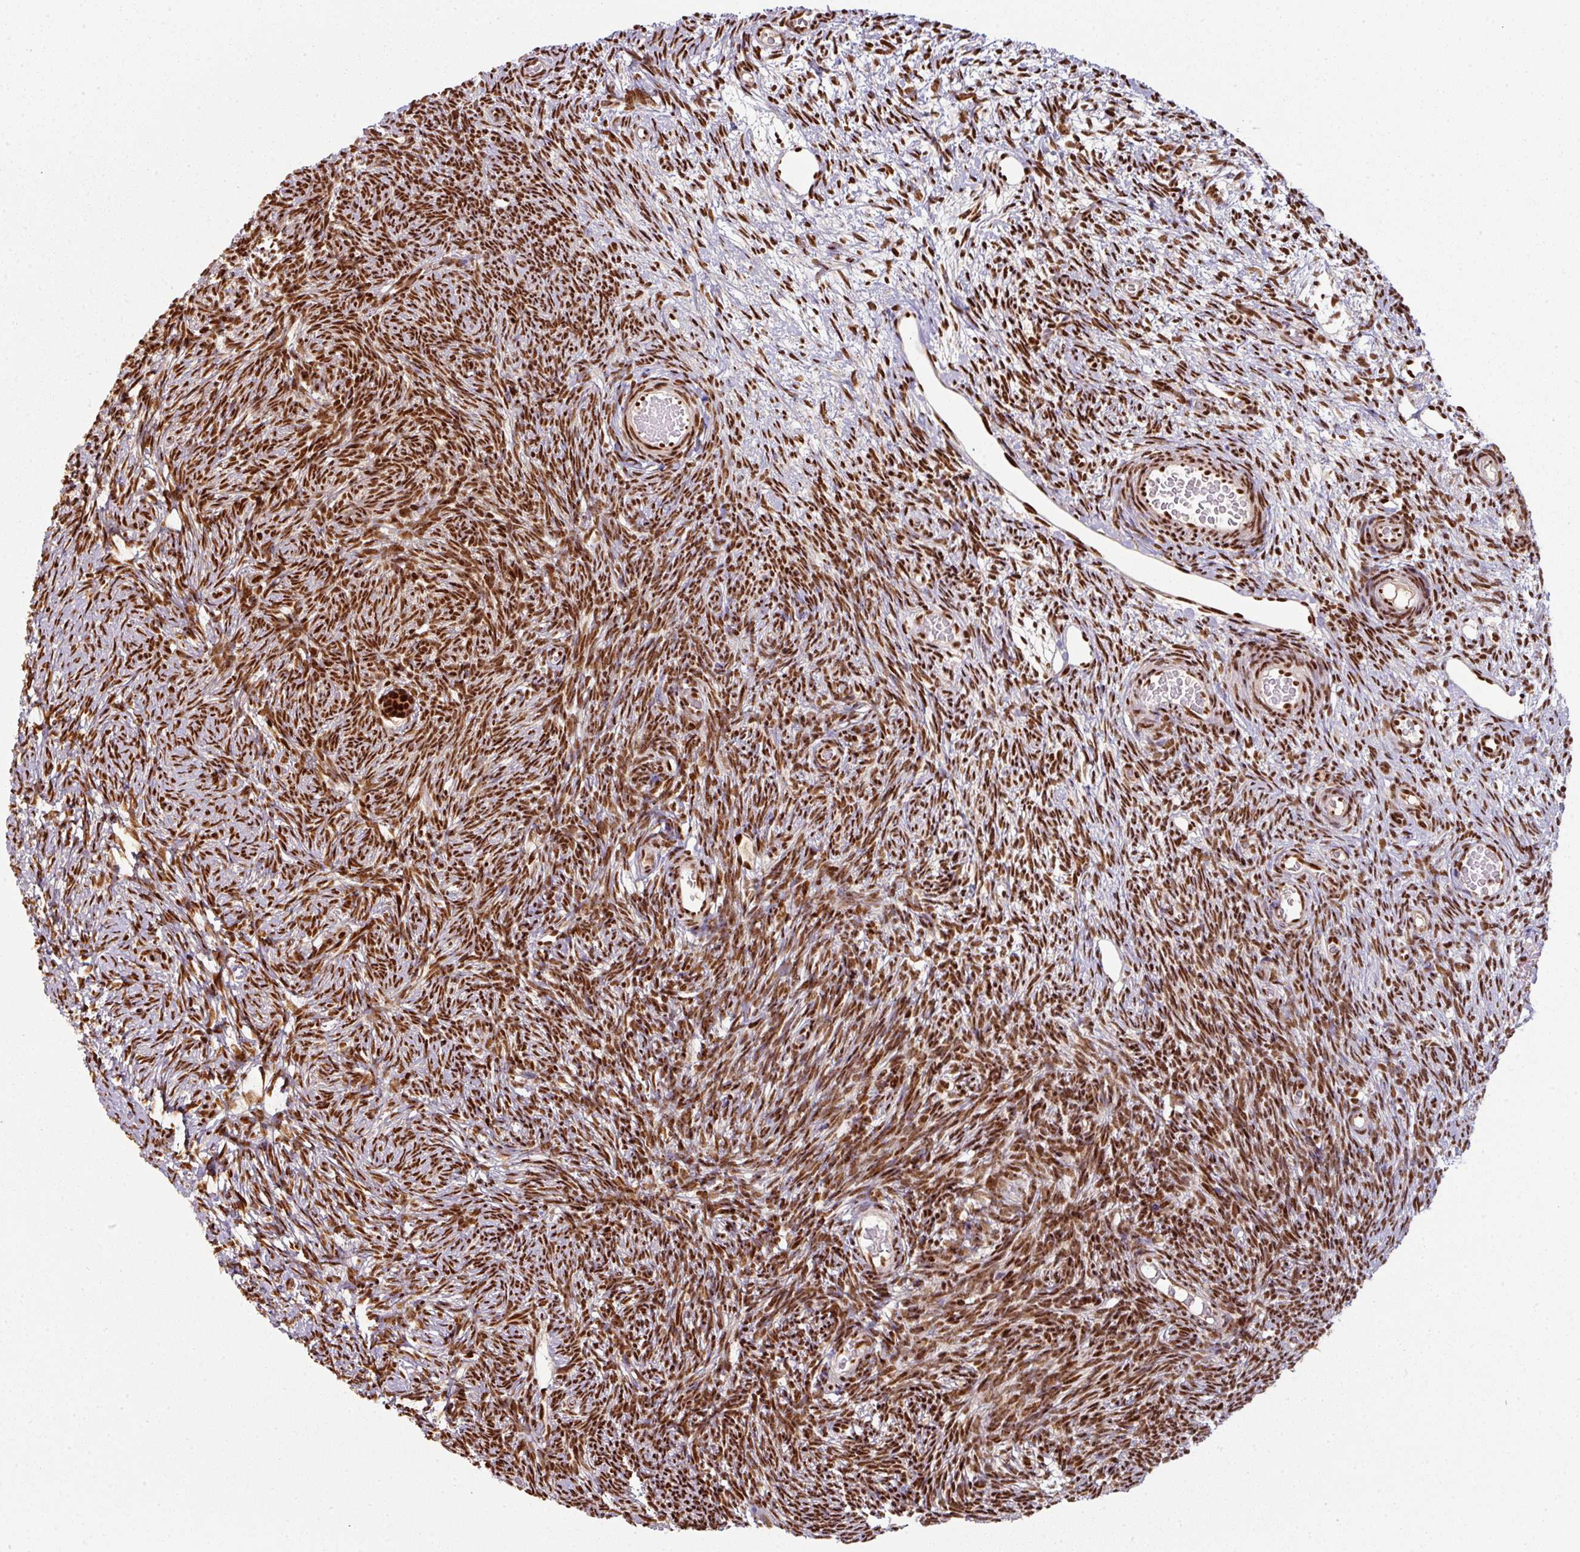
{"staining": {"intensity": "strong", "quantity": ">75%", "location": "nuclear"}, "tissue": "ovary", "cell_type": "Follicle cells", "image_type": "normal", "snomed": [{"axis": "morphology", "description": "Normal tissue, NOS"}, {"axis": "topography", "description": "Ovary"}], "caption": "Follicle cells display strong nuclear staining in about >75% of cells in normal ovary. The staining was performed using DAB to visualize the protein expression in brown, while the nuclei were stained in blue with hematoxylin (Magnification: 20x).", "gene": "SIK3", "patient": {"sex": "female", "age": 39}}